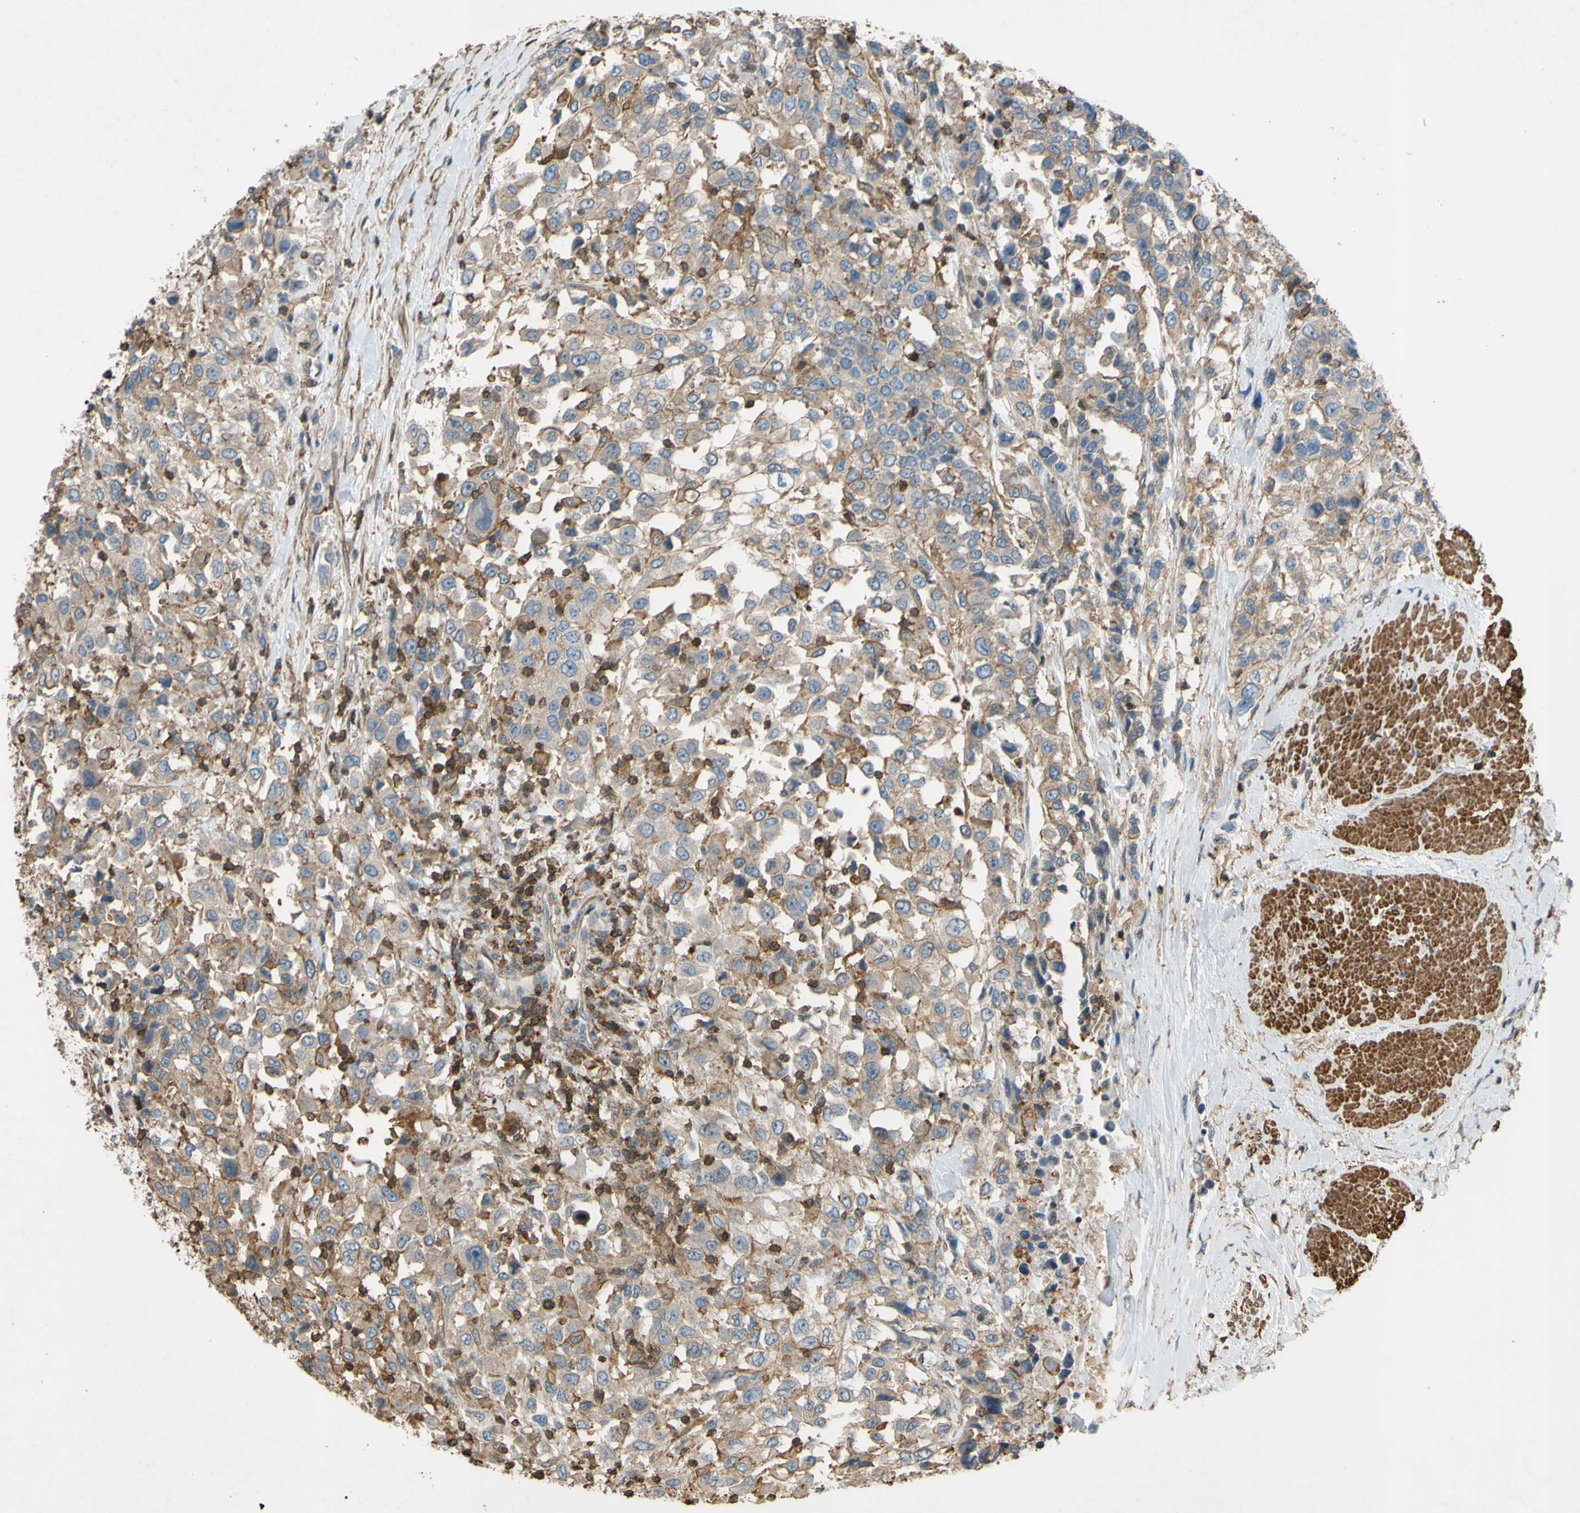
{"staining": {"intensity": "negative", "quantity": "none", "location": "none"}, "tissue": "urothelial cancer", "cell_type": "Tumor cells", "image_type": "cancer", "snomed": [{"axis": "morphology", "description": "Urothelial carcinoma, High grade"}, {"axis": "topography", "description": "Urinary bladder"}], "caption": "A high-resolution image shows immunohistochemistry staining of urothelial carcinoma (high-grade), which shows no significant positivity in tumor cells. (DAB immunohistochemistry (IHC) with hematoxylin counter stain).", "gene": "ADD3", "patient": {"sex": "female", "age": 80}}